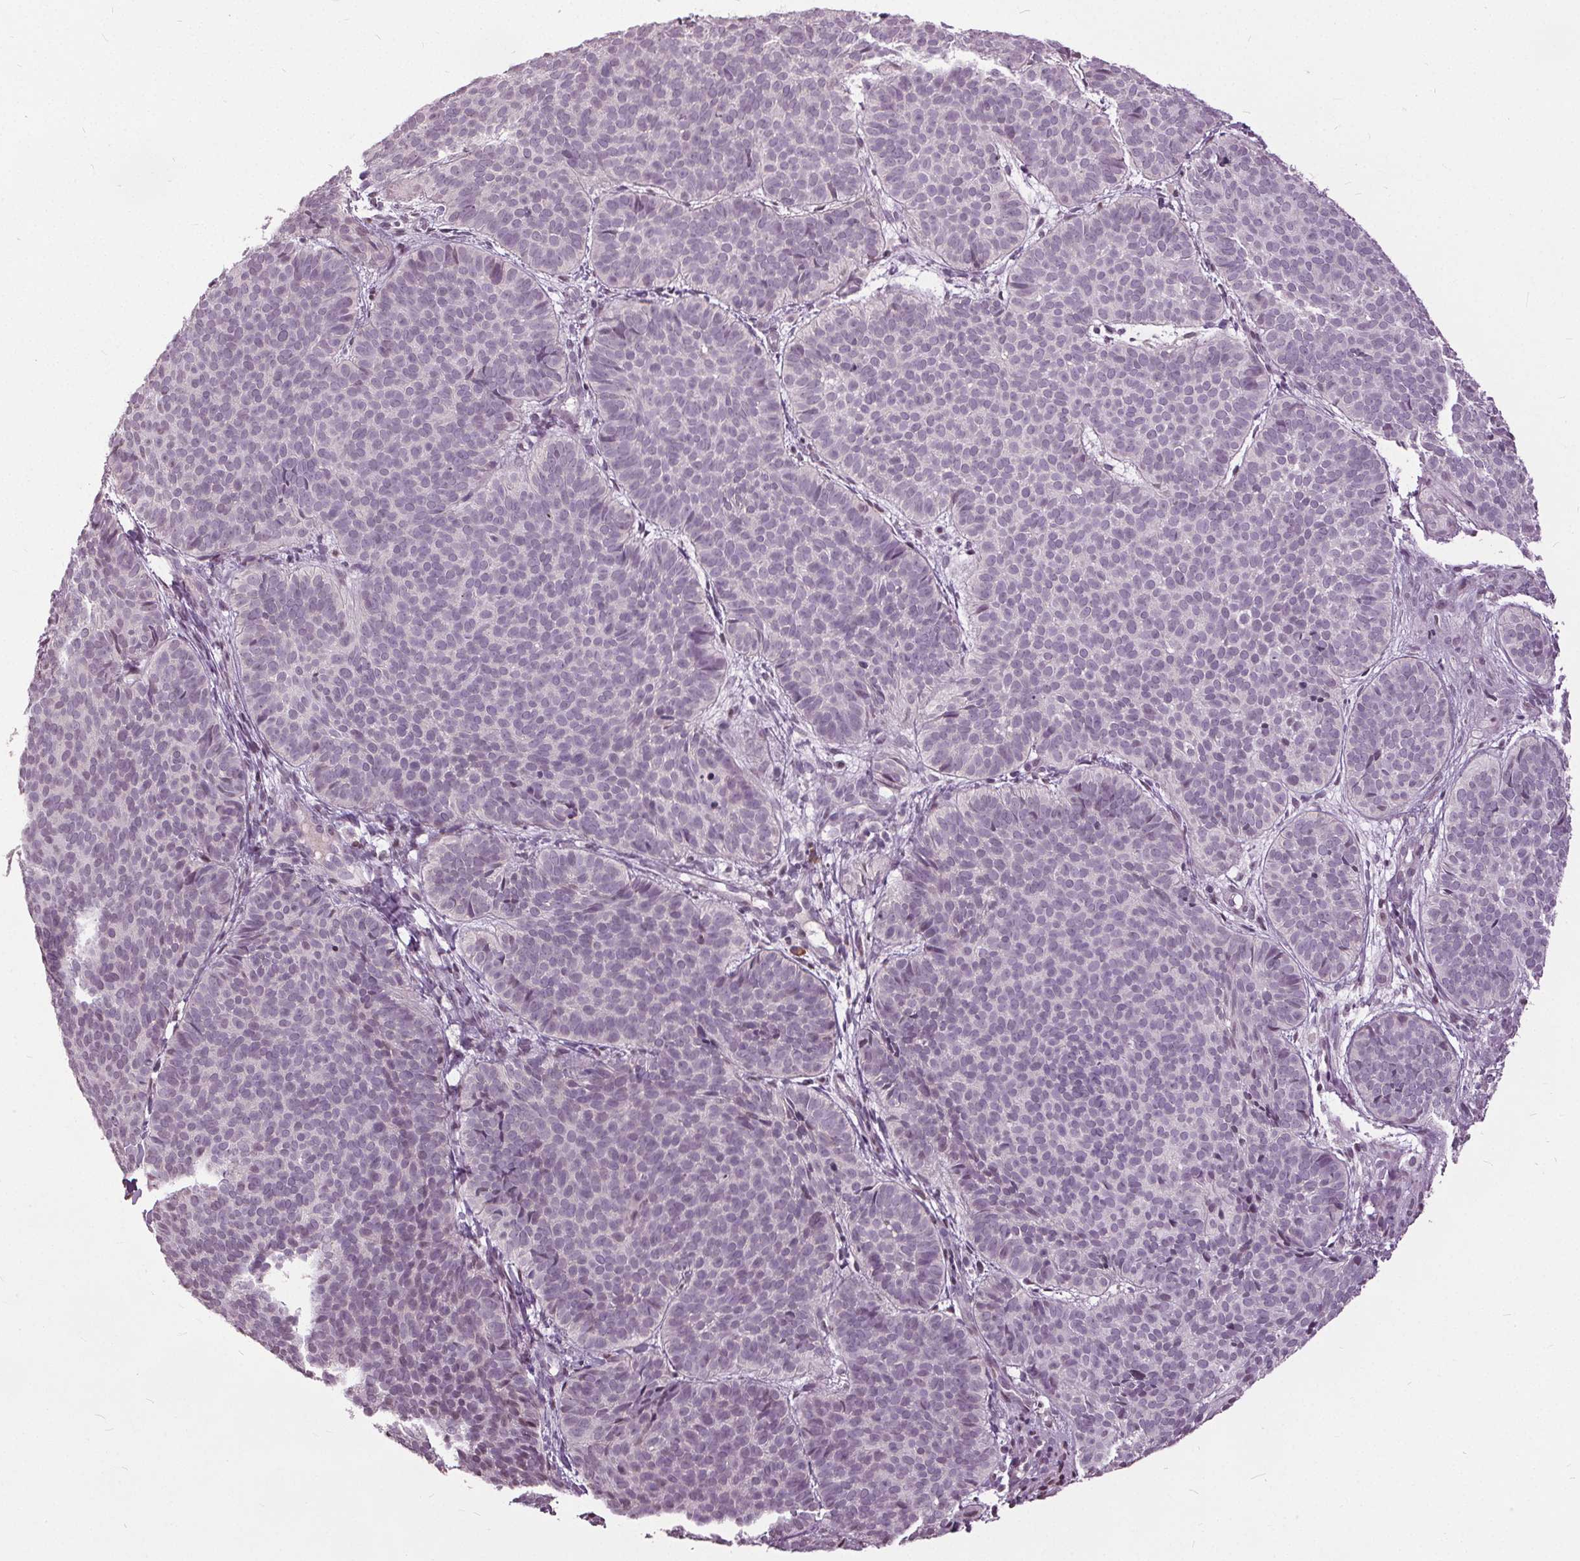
{"staining": {"intensity": "negative", "quantity": "none", "location": "none"}, "tissue": "skin cancer", "cell_type": "Tumor cells", "image_type": "cancer", "snomed": [{"axis": "morphology", "description": "Basal cell carcinoma"}, {"axis": "topography", "description": "Skin"}], "caption": "Protein analysis of skin basal cell carcinoma demonstrates no significant expression in tumor cells.", "gene": "CXCL16", "patient": {"sex": "male", "age": 57}}